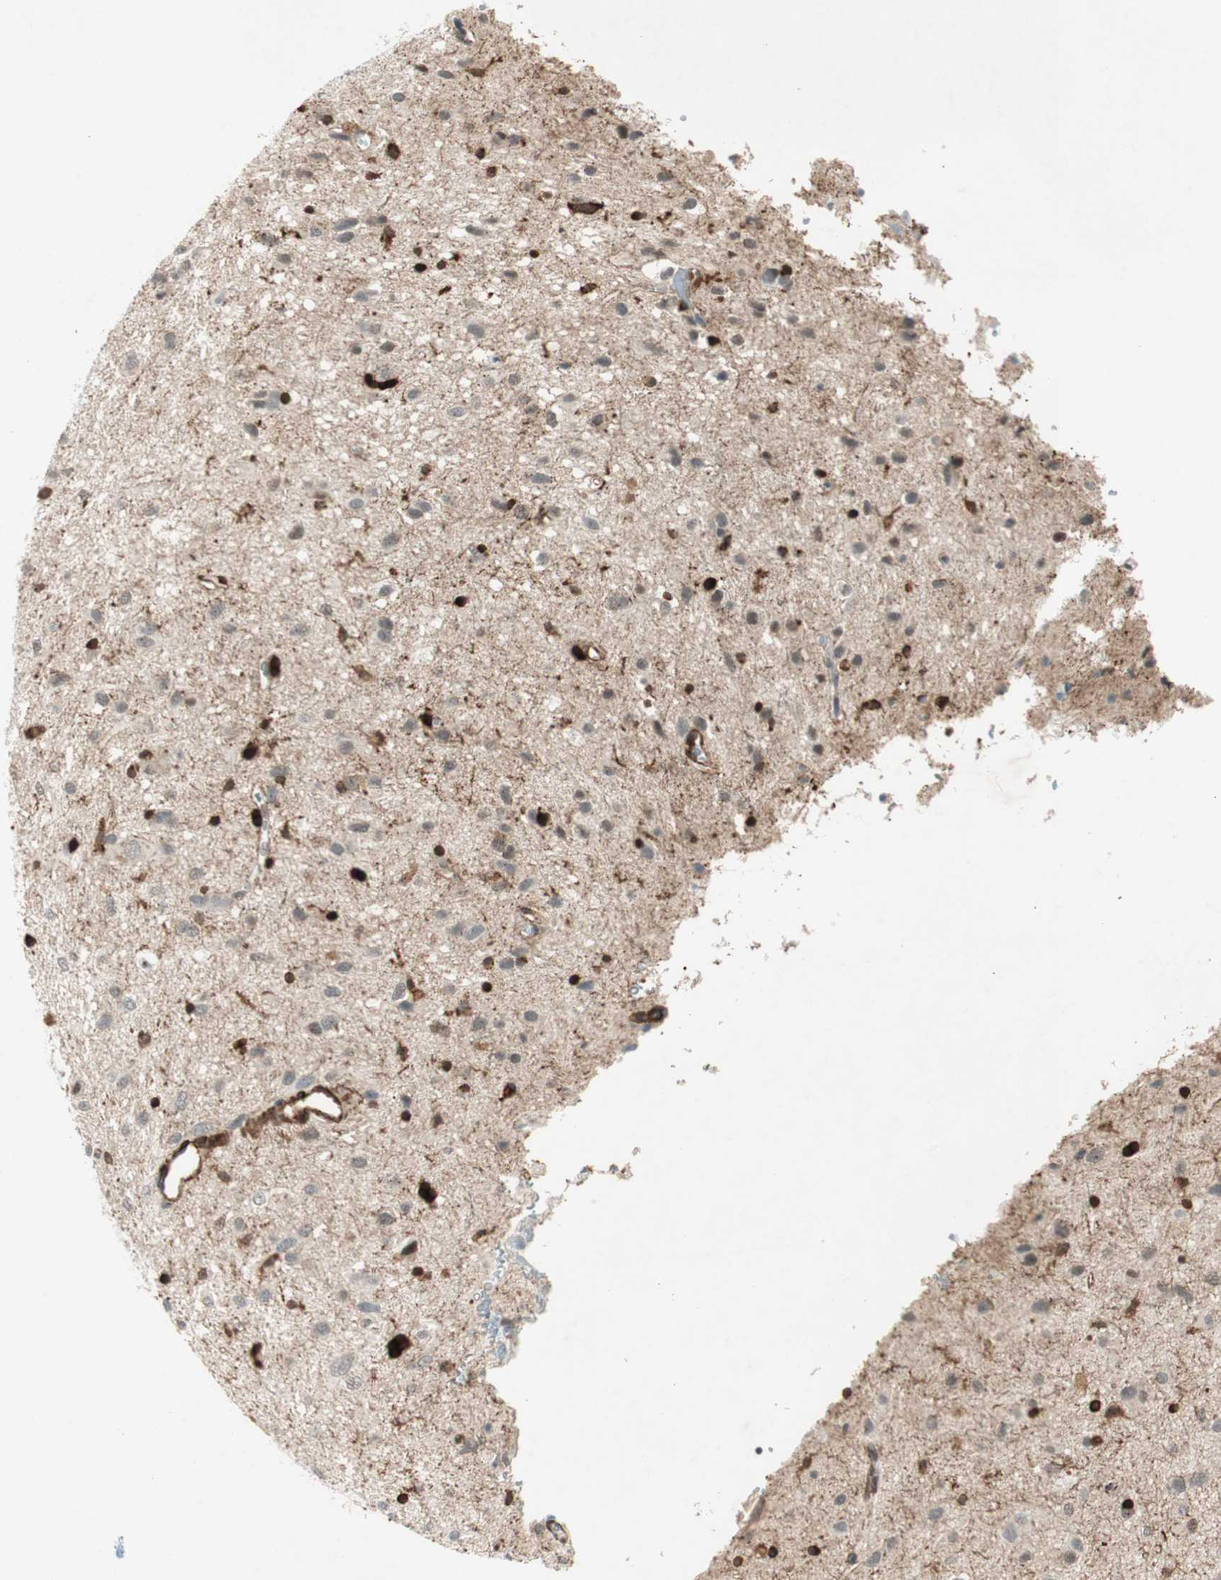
{"staining": {"intensity": "strong", "quantity": "25%-75%", "location": "nuclear"}, "tissue": "glioma", "cell_type": "Tumor cells", "image_type": "cancer", "snomed": [{"axis": "morphology", "description": "Glioma, malignant, Low grade"}, {"axis": "topography", "description": "Brain"}], "caption": "Human glioma stained for a protein (brown) reveals strong nuclear positive expression in approximately 25%-75% of tumor cells.", "gene": "CDK19", "patient": {"sex": "male", "age": 77}}